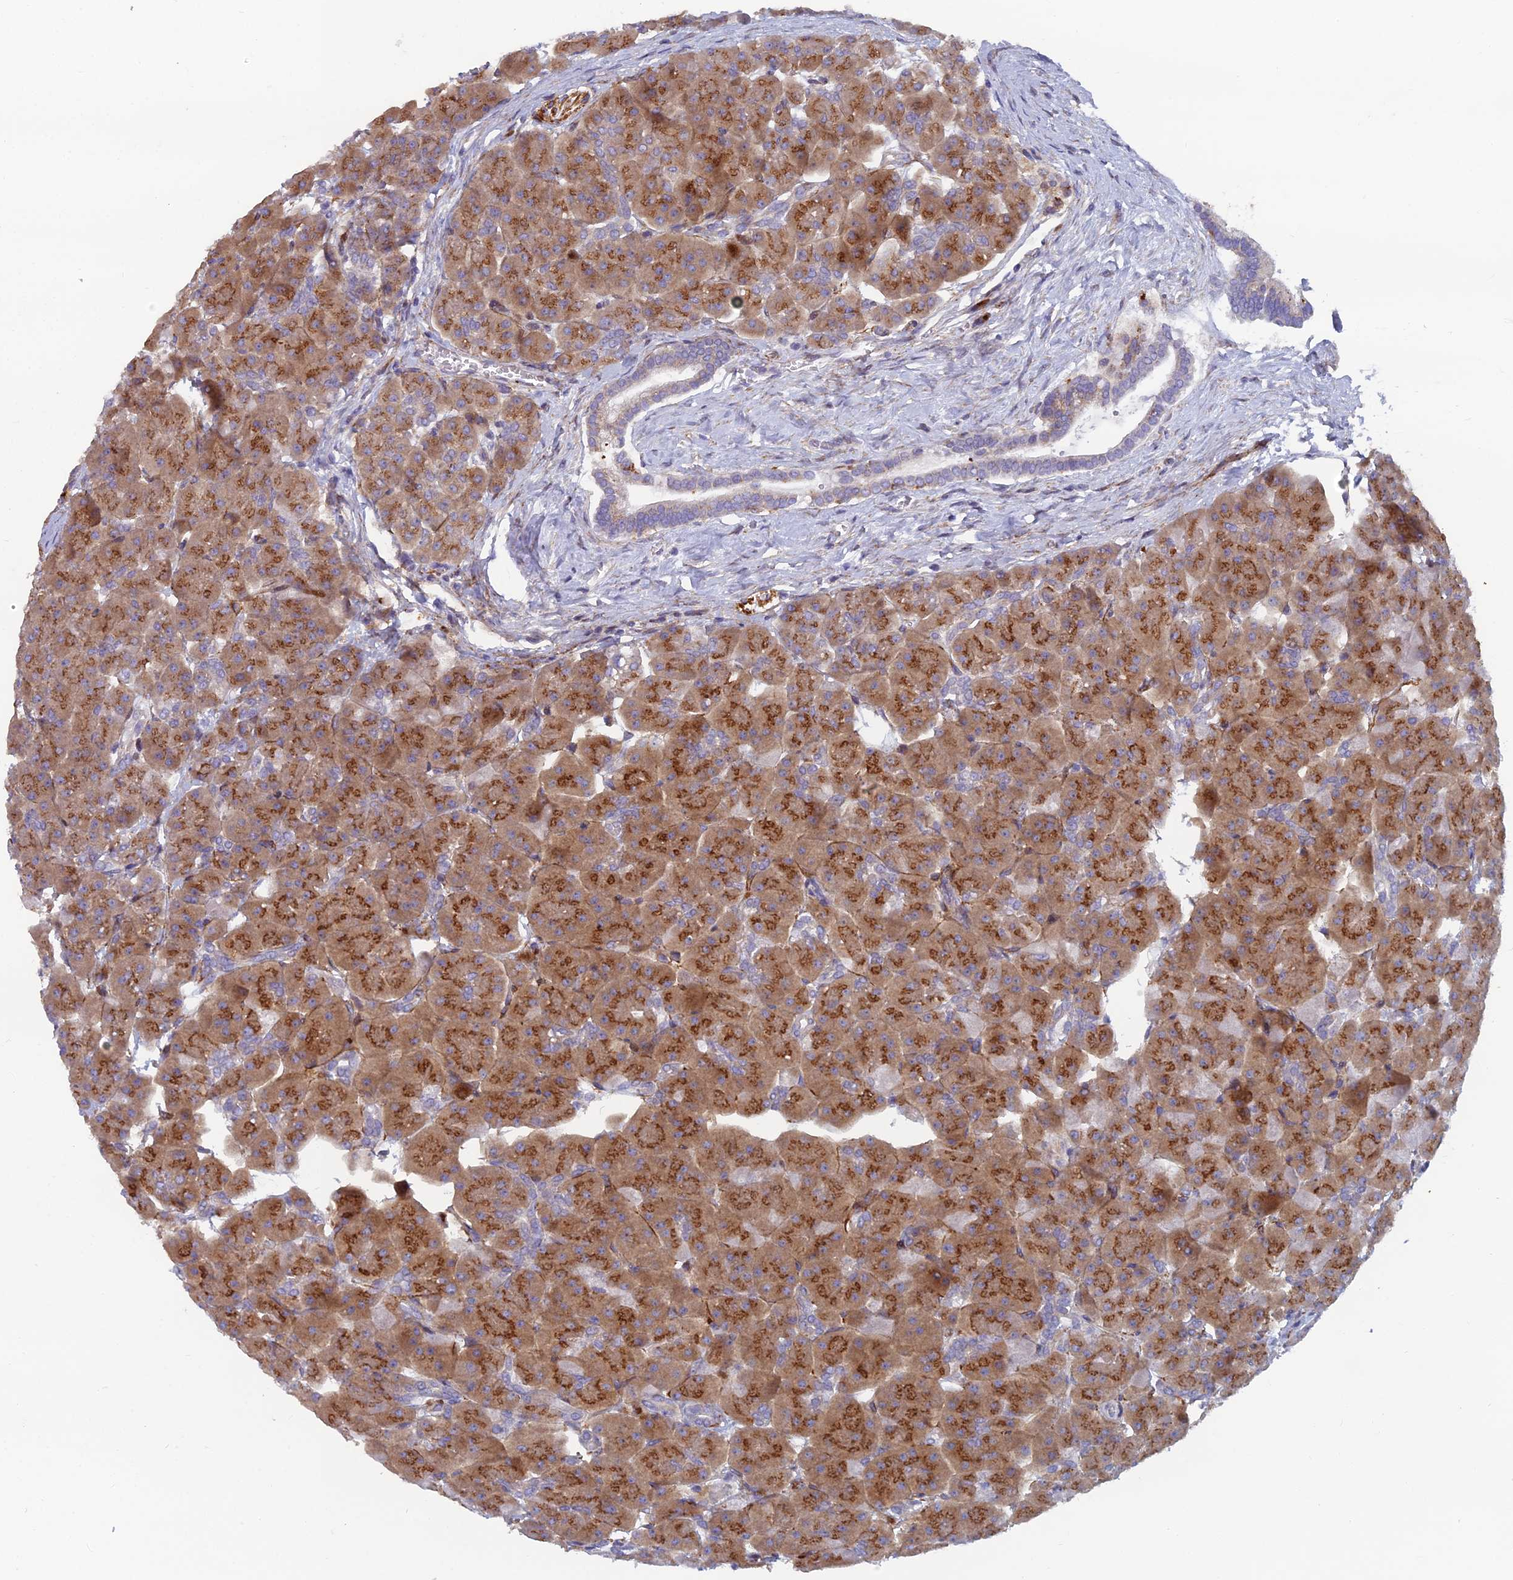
{"staining": {"intensity": "moderate", "quantity": ">75%", "location": "cytoplasmic/membranous"}, "tissue": "pancreas", "cell_type": "Exocrine glandular cells", "image_type": "normal", "snomed": [{"axis": "morphology", "description": "Normal tissue, NOS"}, {"axis": "topography", "description": "Pancreas"}], "caption": "Brown immunohistochemical staining in unremarkable human pancreas exhibits moderate cytoplasmic/membranous positivity in approximately >75% of exocrine glandular cells. (IHC, brightfield microscopy, high magnification).", "gene": "B9D2", "patient": {"sex": "male", "age": 66}}